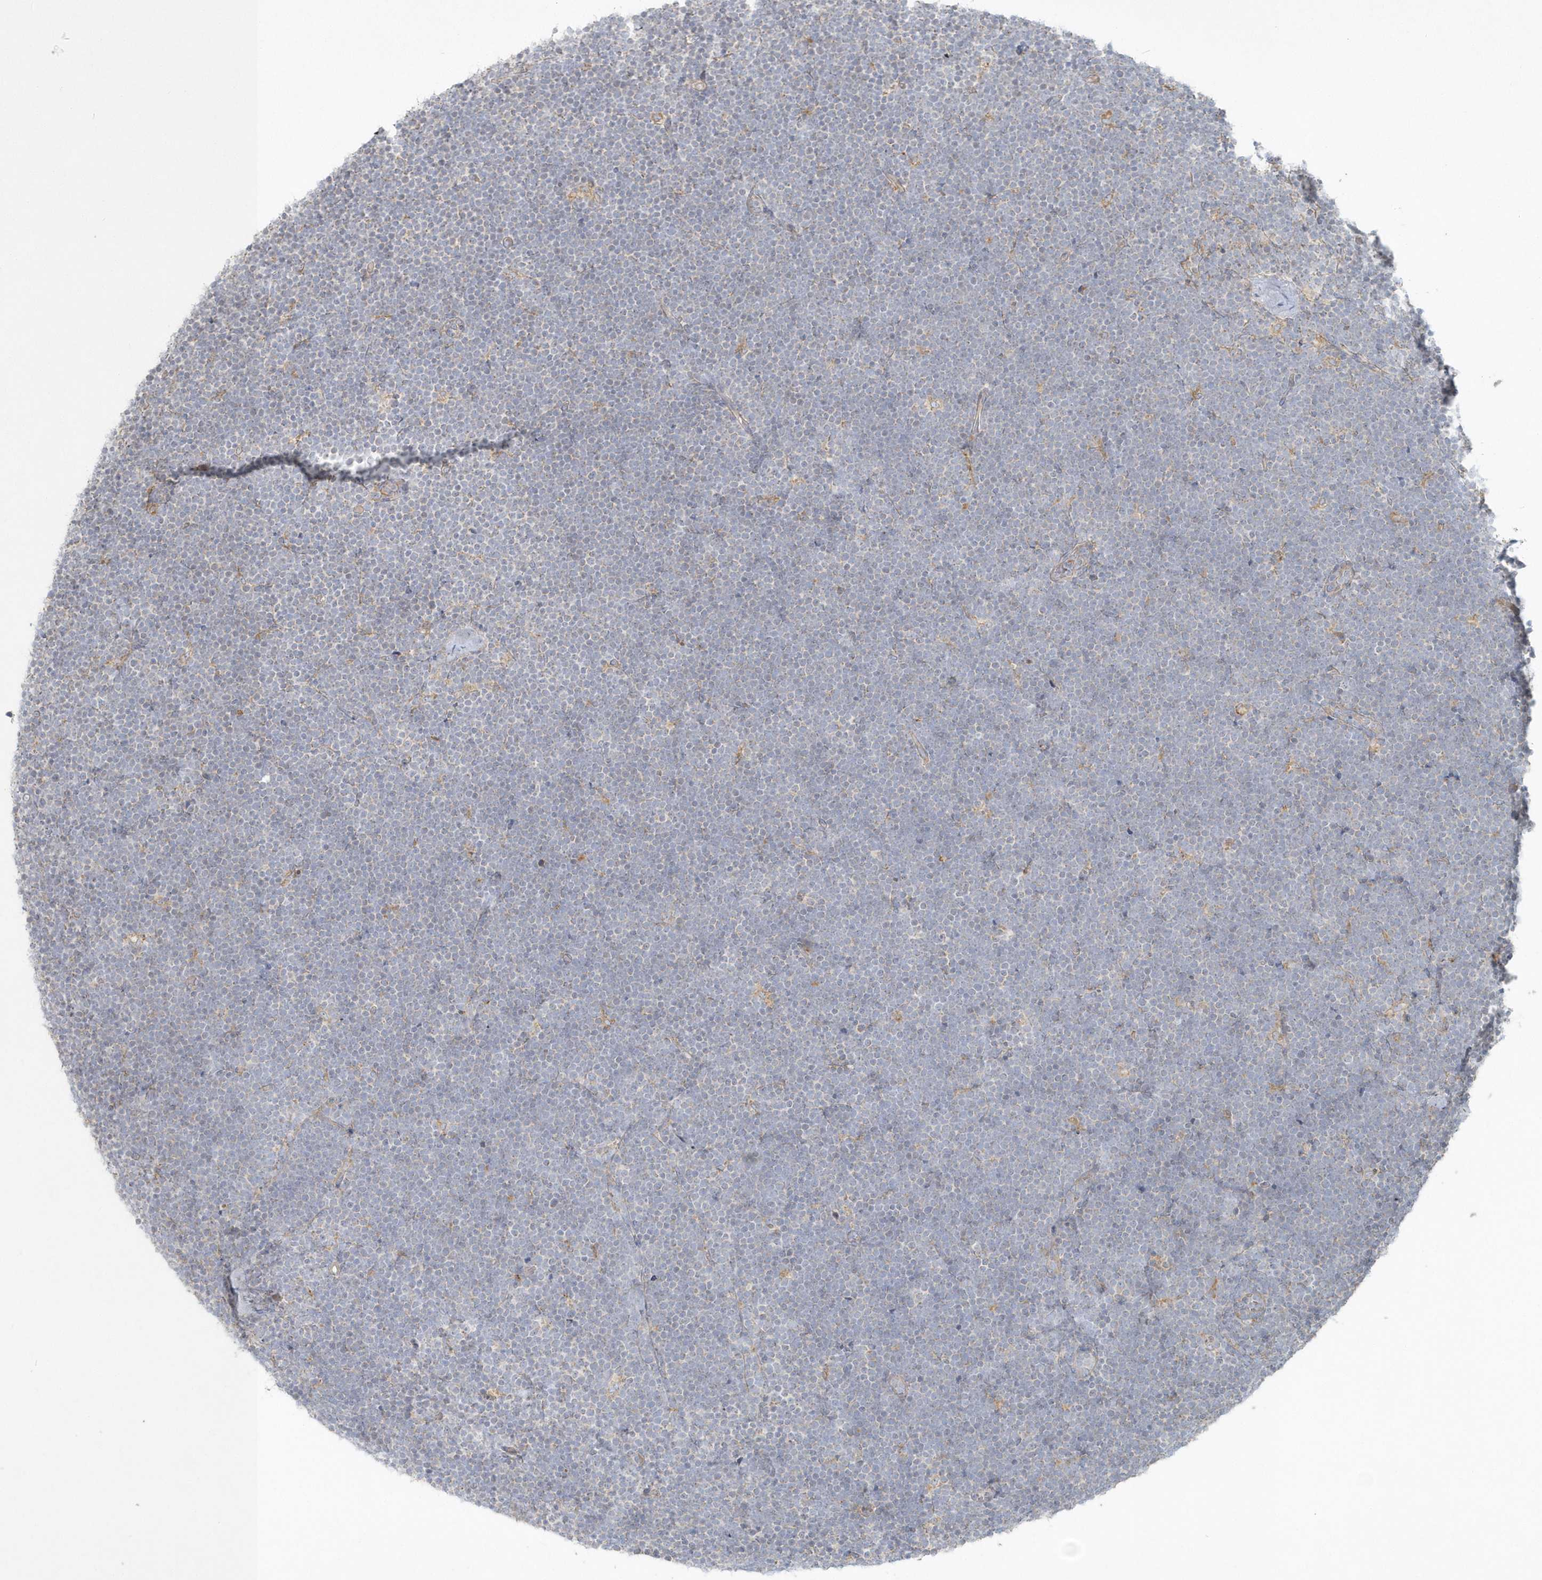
{"staining": {"intensity": "negative", "quantity": "none", "location": "none"}, "tissue": "lymphoma", "cell_type": "Tumor cells", "image_type": "cancer", "snomed": [{"axis": "morphology", "description": "Malignant lymphoma, non-Hodgkin's type, High grade"}, {"axis": "topography", "description": "Lymph node"}], "caption": "Immunohistochemistry micrograph of neoplastic tissue: lymphoma stained with DAB displays no significant protein positivity in tumor cells.", "gene": "BLTP3A", "patient": {"sex": "male", "age": 13}}